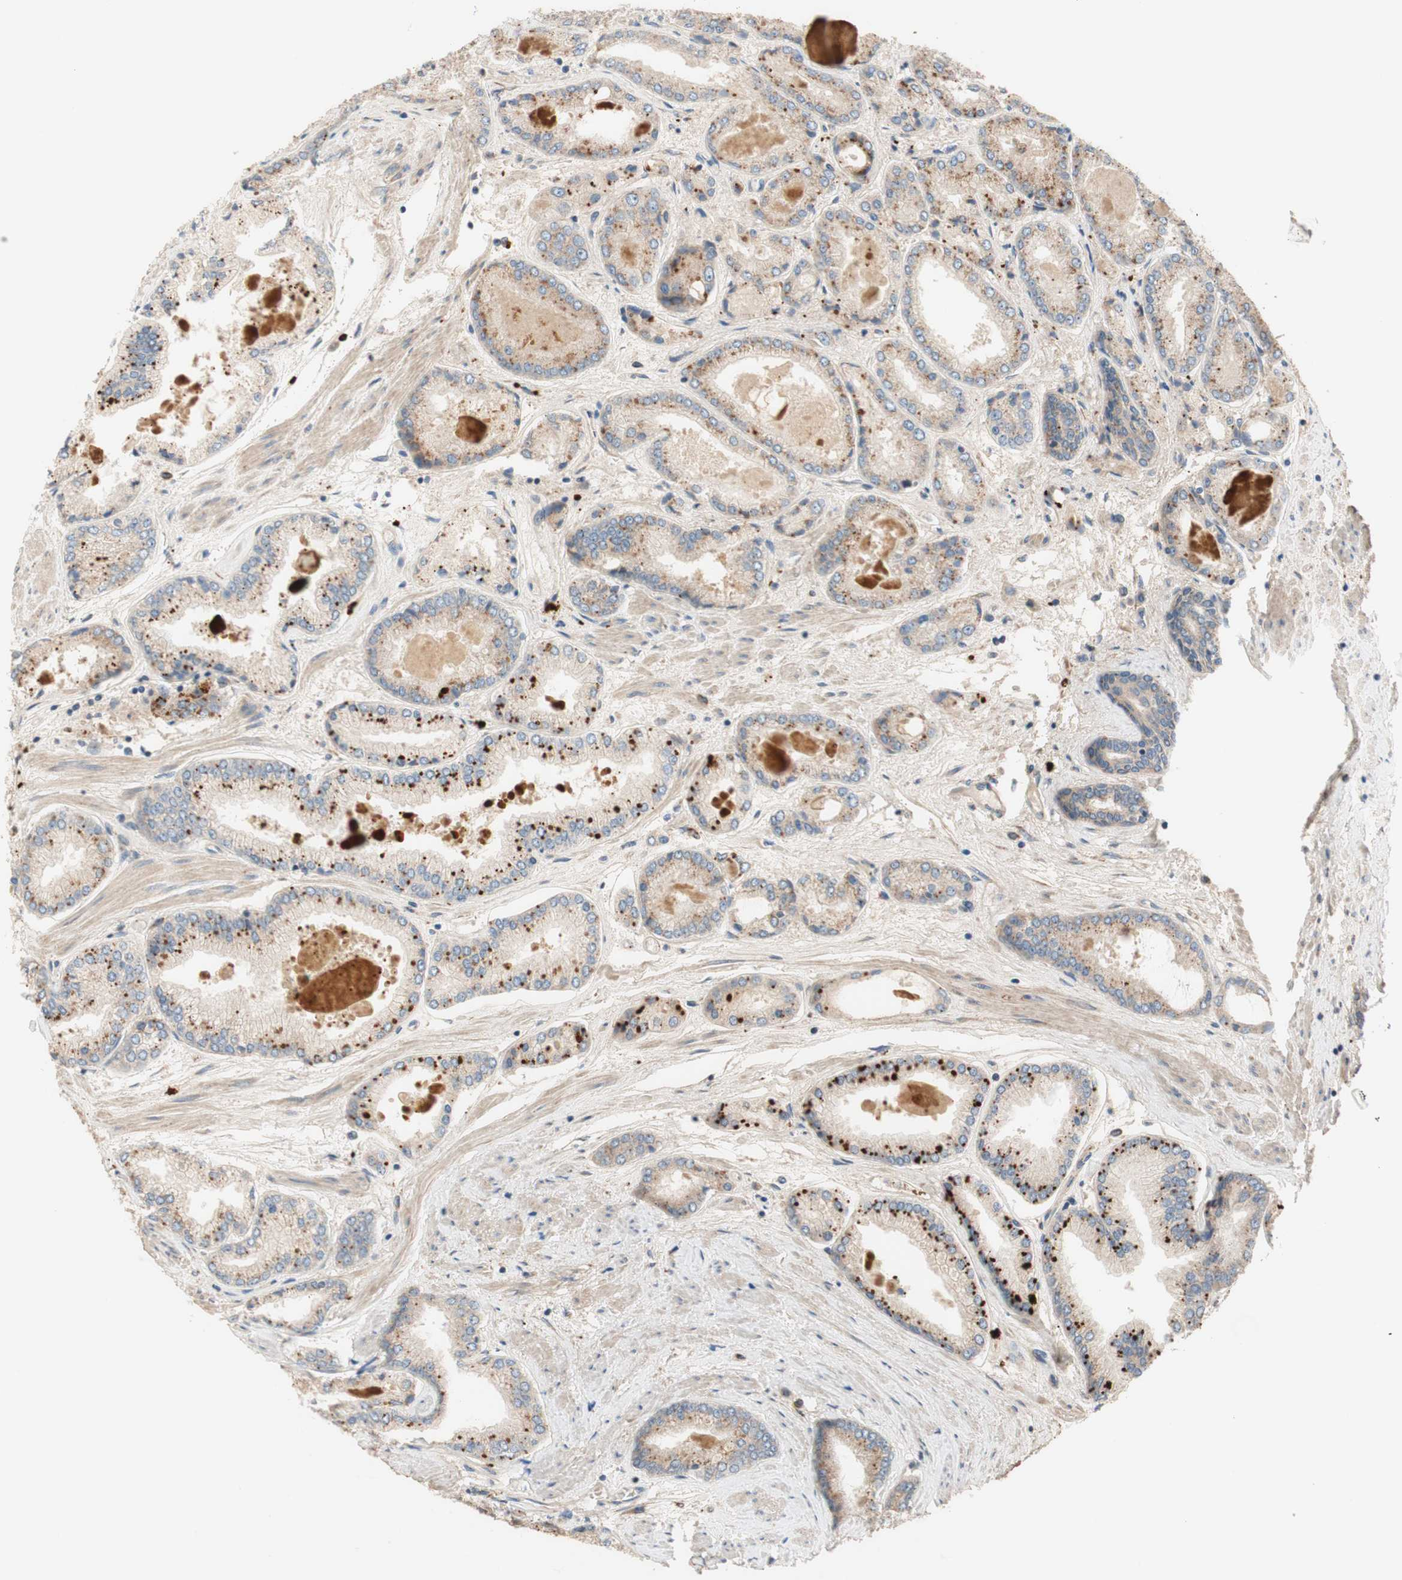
{"staining": {"intensity": "weak", "quantity": ">75%", "location": "cytoplasmic/membranous"}, "tissue": "prostate cancer", "cell_type": "Tumor cells", "image_type": "cancer", "snomed": [{"axis": "morphology", "description": "Adenocarcinoma, High grade"}, {"axis": "topography", "description": "Prostate"}], "caption": "Immunohistochemistry image of human high-grade adenocarcinoma (prostate) stained for a protein (brown), which reveals low levels of weak cytoplasmic/membranous expression in about >75% of tumor cells.", "gene": "PTPN21", "patient": {"sex": "male", "age": 59}}